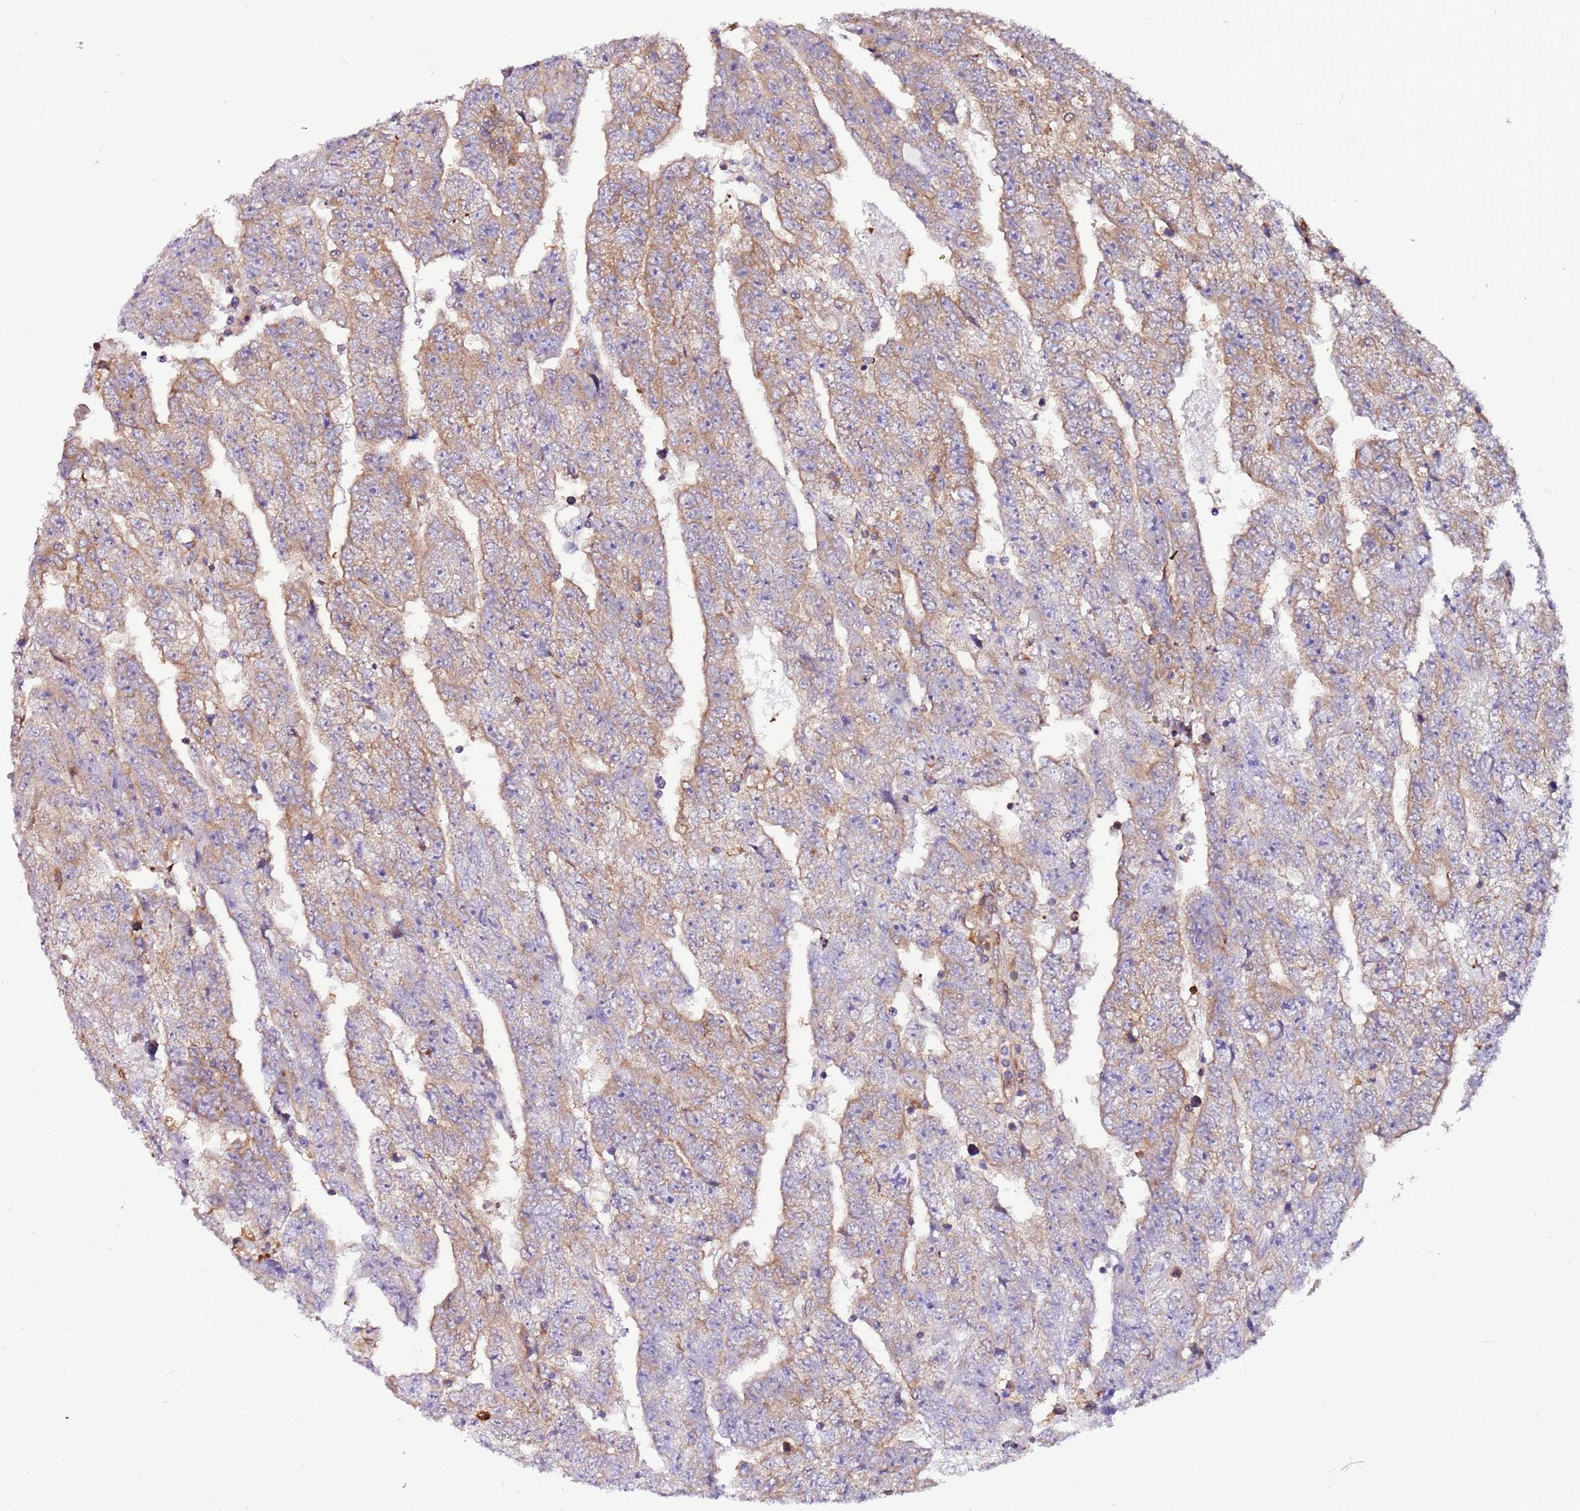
{"staining": {"intensity": "weak", "quantity": "25%-75%", "location": "cytoplasmic/membranous"}, "tissue": "testis cancer", "cell_type": "Tumor cells", "image_type": "cancer", "snomed": [{"axis": "morphology", "description": "Carcinoma, Embryonal, NOS"}, {"axis": "topography", "description": "Testis"}], "caption": "The image shows a brown stain indicating the presence of a protein in the cytoplasmic/membranous of tumor cells in testis cancer.", "gene": "ATXN2L", "patient": {"sex": "male", "age": 25}}